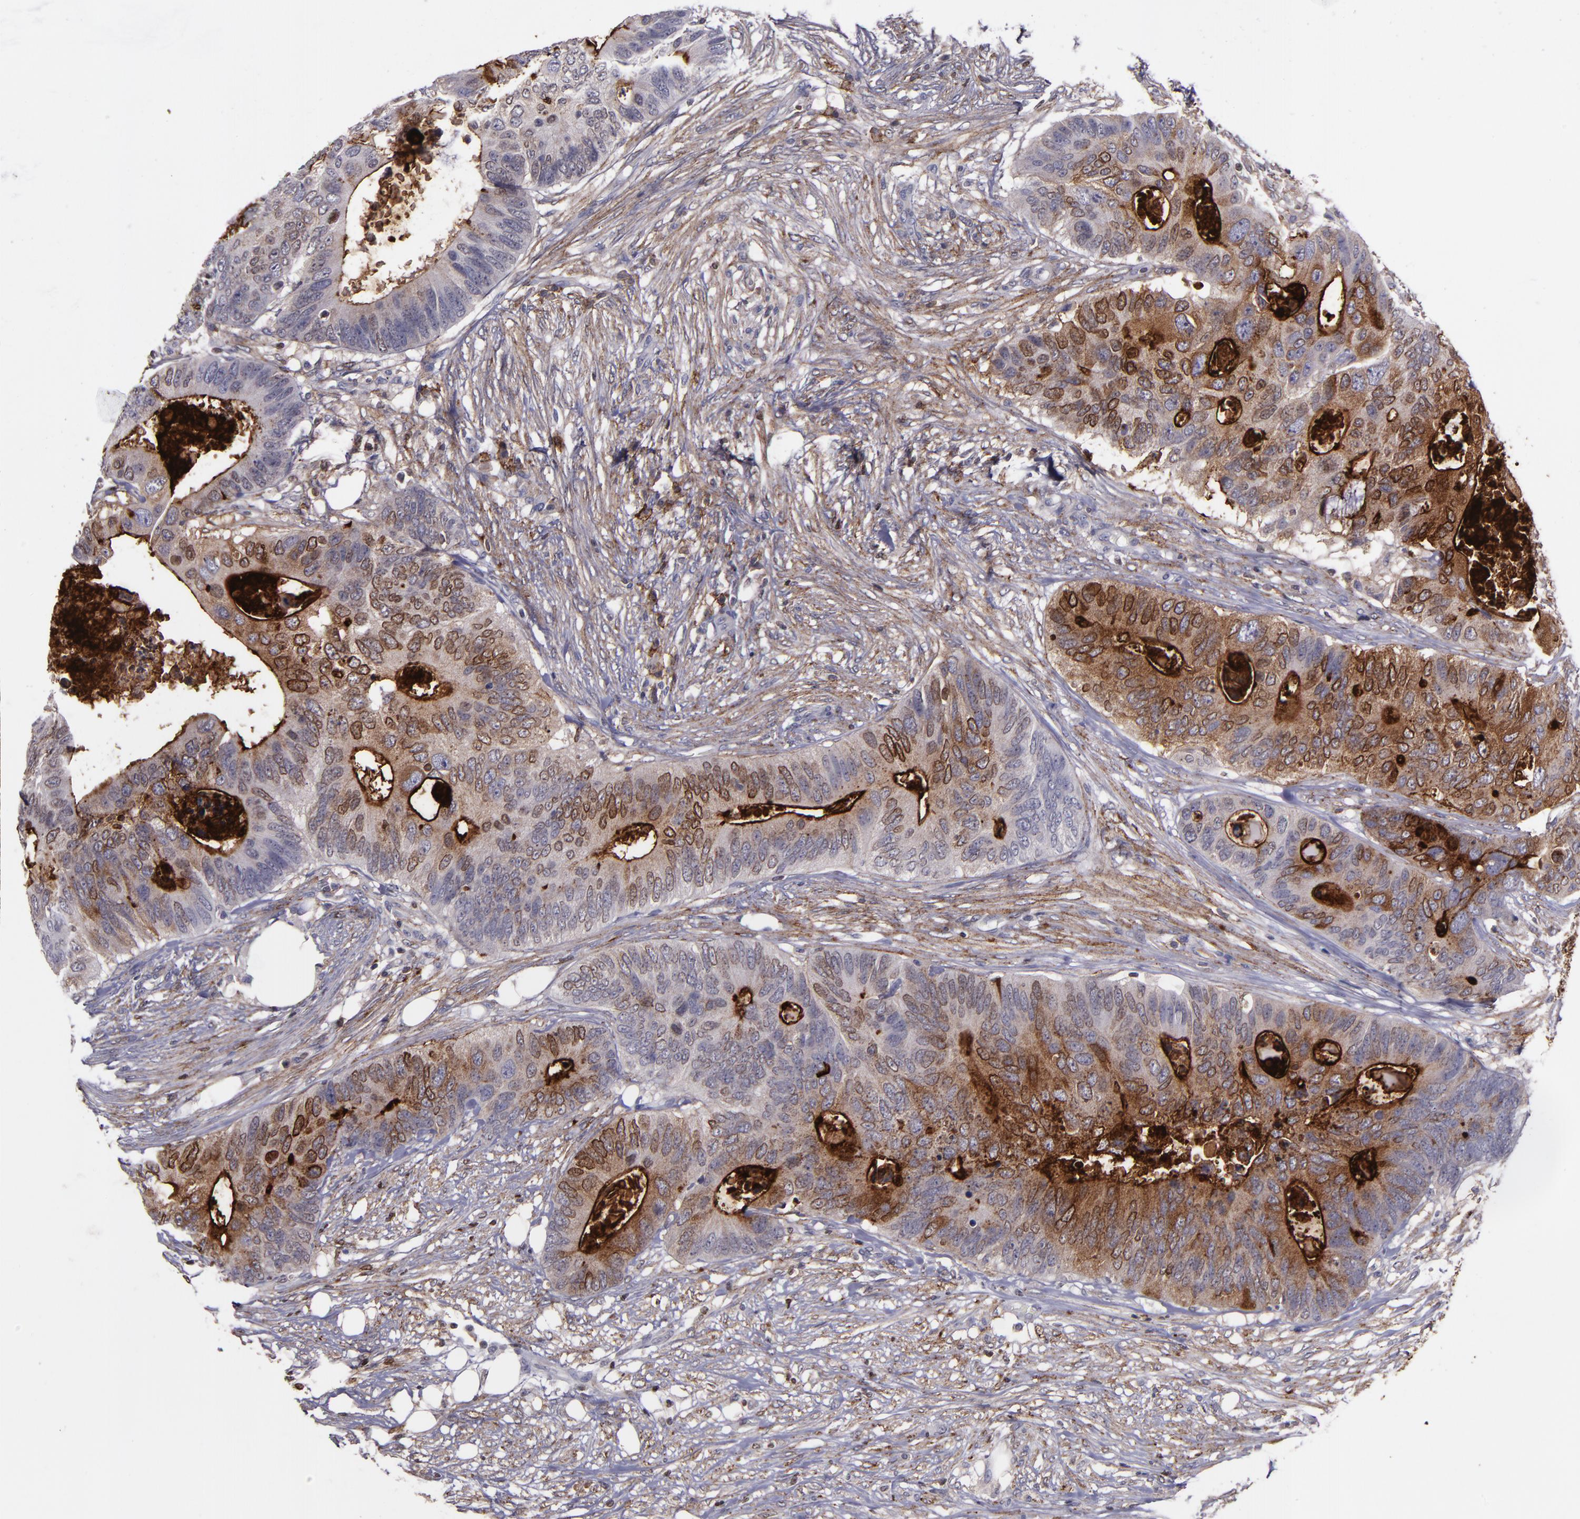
{"staining": {"intensity": "moderate", "quantity": ">75%", "location": "cytoplasmic/membranous"}, "tissue": "colorectal cancer", "cell_type": "Tumor cells", "image_type": "cancer", "snomed": [{"axis": "morphology", "description": "Adenocarcinoma, NOS"}, {"axis": "topography", "description": "Colon"}], "caption": "There is medium levels of moderate cytoplasmic/membranous expression in tumor cells of colorectal cancer (adenocarcinoma), as demonstrated by immunohistochemical staining (brown color).", "gene": "MFGE8", "patient": {"sex": "male", "age": 71}}